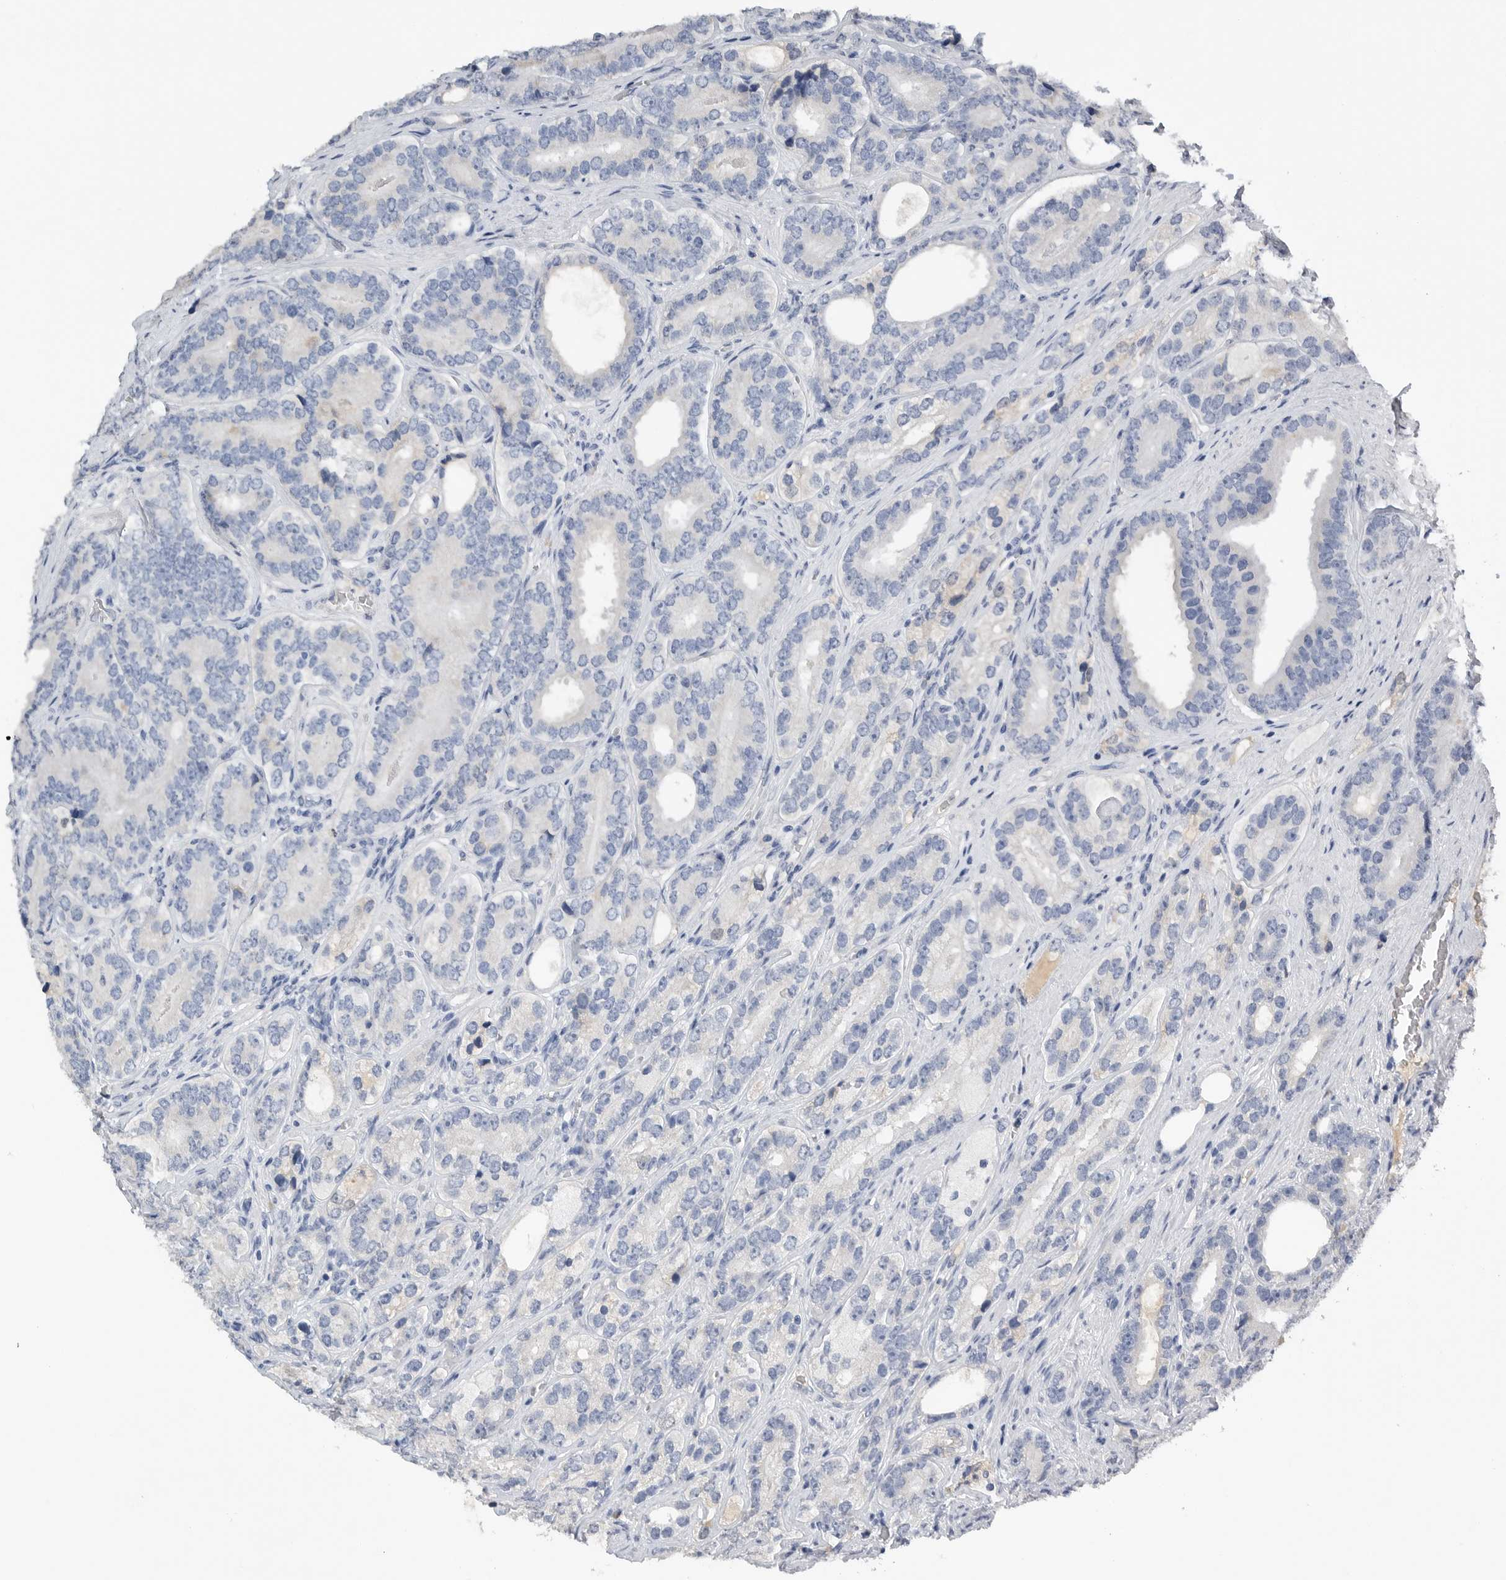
{"staining": {"intensity": "negative", "quantity": "none", "location": "none"}, "tissue": "prostate cancer", "cell_type": "Tumor cells", "image_type": "cancer", "snomed": [{"axis": "morphology", "description": "Adenocarcinoma, High grade"}, {"axis": "topography", "description": "Prostate"}], "caption": "There is no significant staining in tumor cells of prostate high-grade adenocarcinoma.", "gene": "FABP6", "patient": {"sex": "male", "age": 56}}